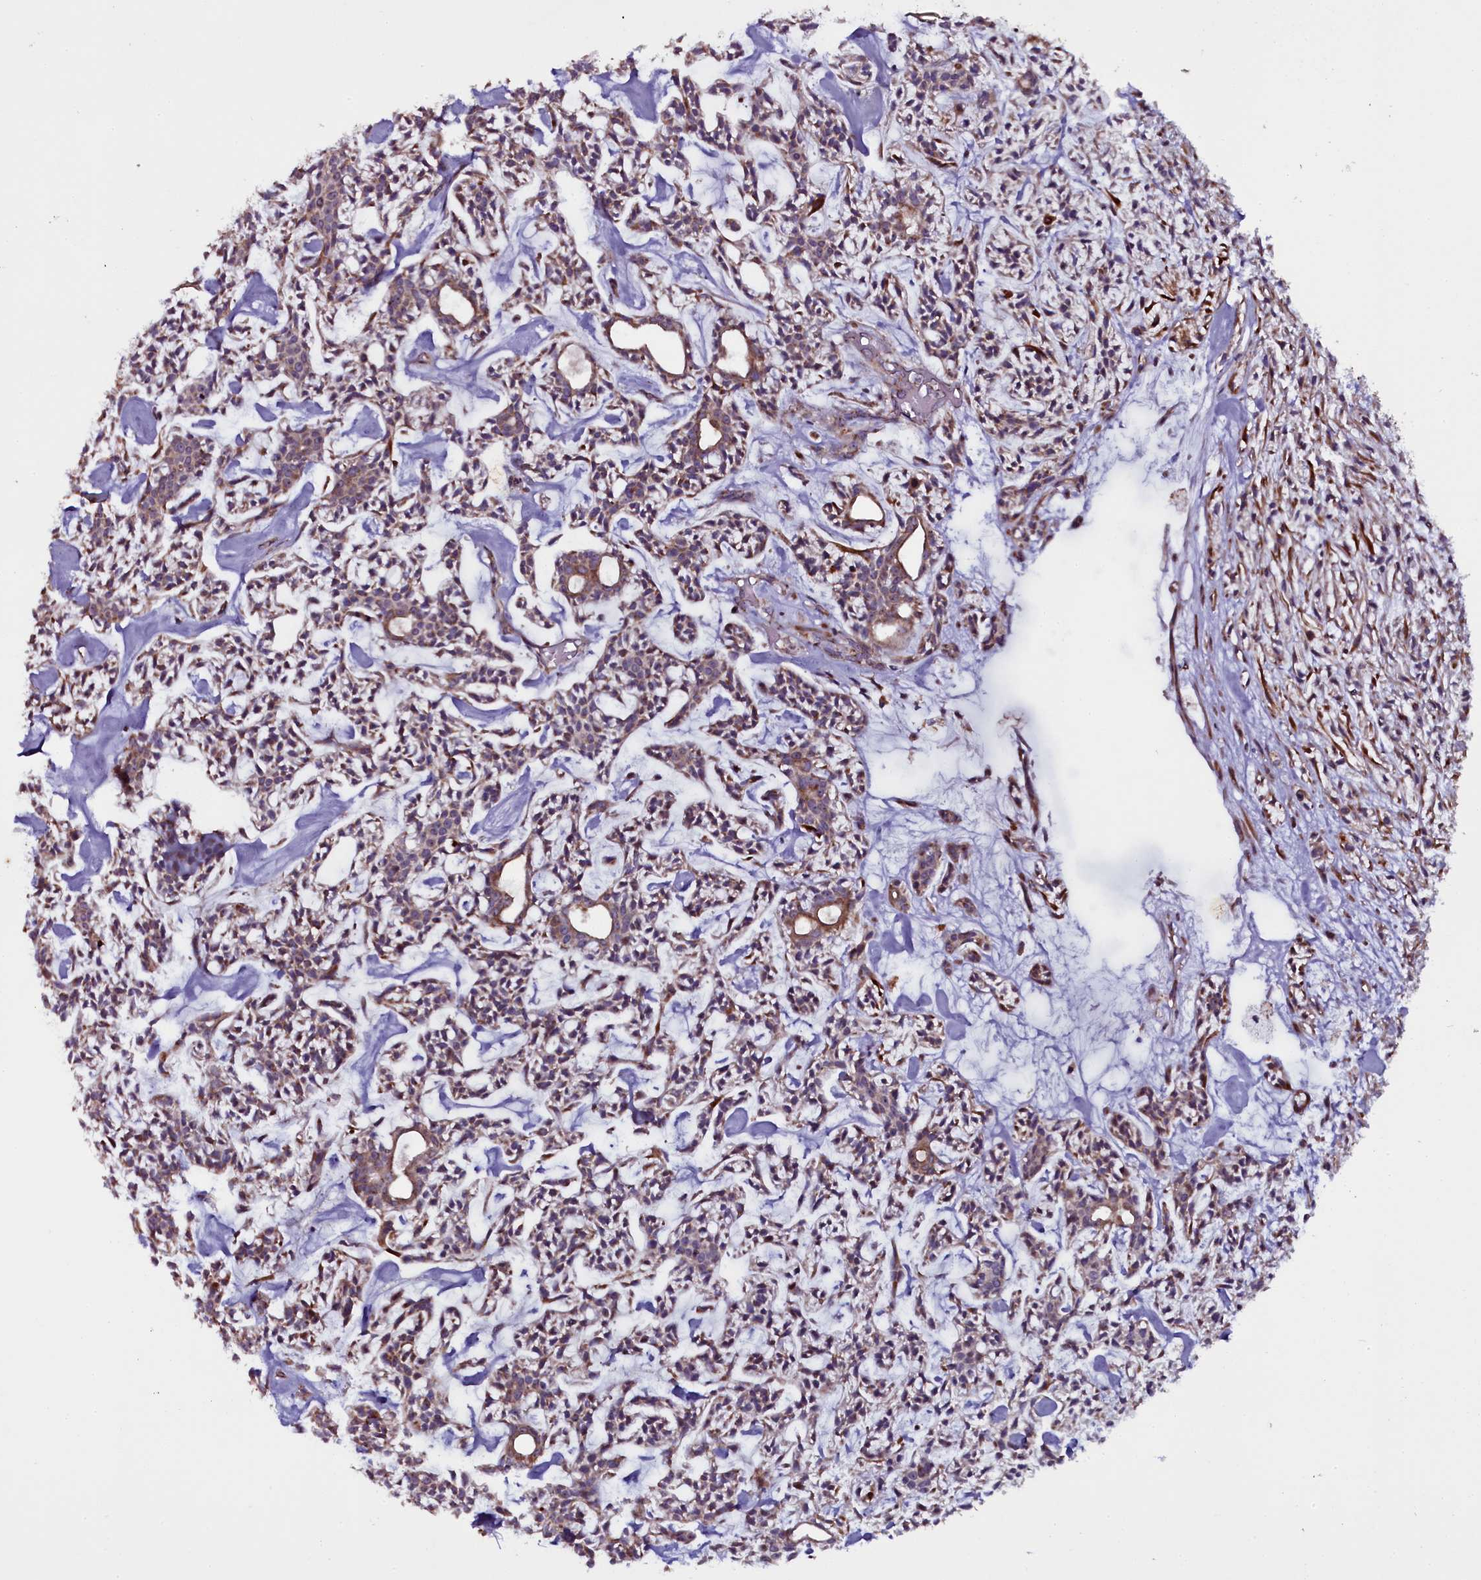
{"staining": {"intensity": "moderate", "quantity": ">75%", "location": "cytoplasmic/membranous"}, "tissue": "head and neck cancer", "cell_type": "Tumor cells", "image_type": "cancer", "snomed": [{"axis": "morphology", "description": "Adenocarcinoma, NOS"}, {"axis": "topography", "description": "Salivary gland"}, {"axis": "topography", "description": "Head-Neck"}], "caption": "DAB immunohistochemical staining of human head and neck cancer (adenocarcinoma) reveals moderate cytoplasmic/membranous protein expression in about >75% of tumor cells.", "gene": "NAA80", "patient": {"sex": "male", "age": 55}}